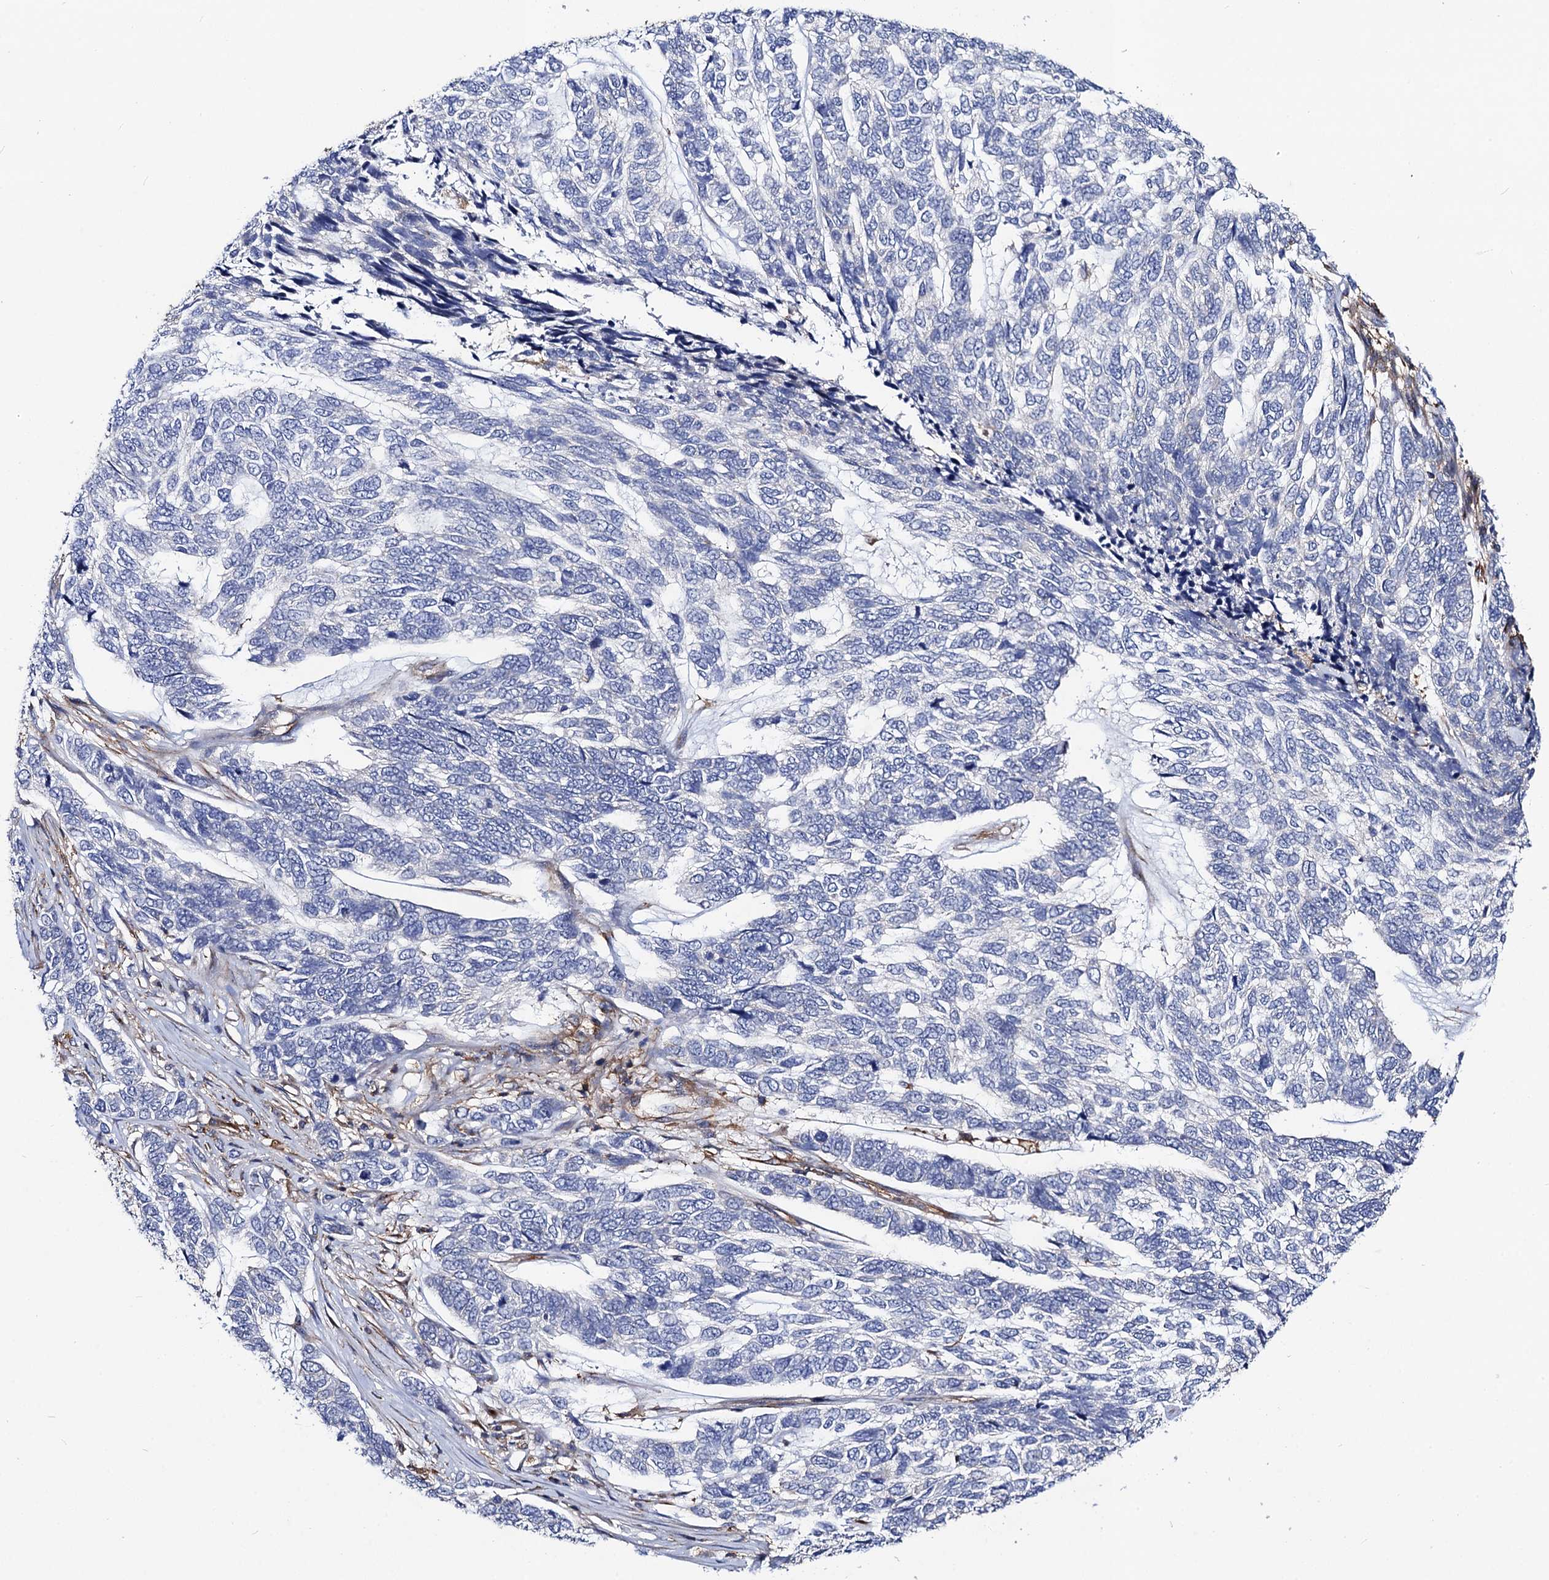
{"staining": {"intensity": "negative", "quantity": "none", "location": "none"}, "tissue": "skin cancer", "cell_type": "Tumor cells", "image_type": "cancer", "snomed": [{"axis": "morphology", "description": "Basal cell carcinoma"}, {"axis": "topography", "description": "Skin"}], "caption": "This is an immunohistochemistry histopathology image of human skin cancer (basal cell carcinoma). There is no positivity in tumor cells.", "gene": "DYDC1", "patient": {"sex": "female", "age": 65}}